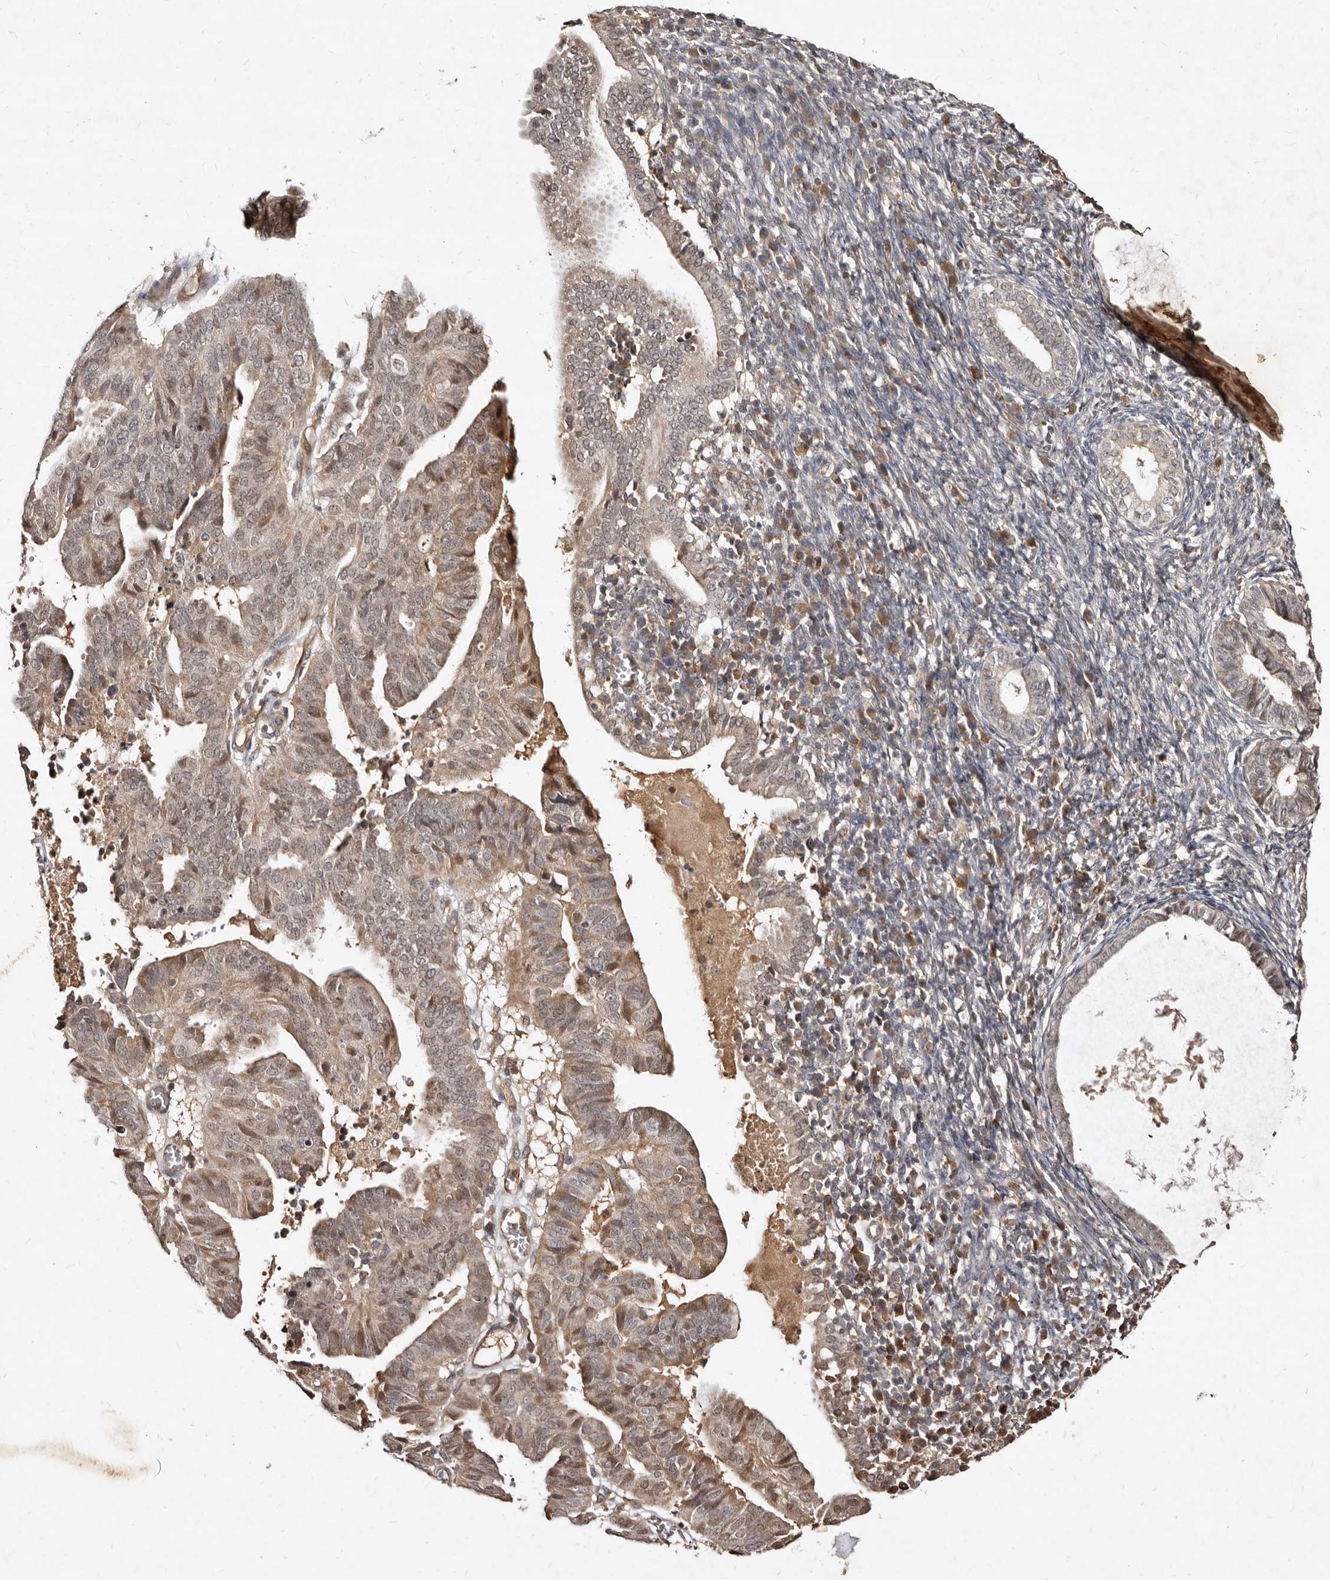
{"staining": {"intensity": "weak", "quantity": "25%-75%", "location": "cytoplasmic/membranous,nuclear"}, "tissue": "endometrial cancer", "cell_type": "Tumor cells", "image_type": "cancer", "snomed": [{"axis": "morphology", "description": "Adenocarcinoma, NOS"}, {"axis": "topography", "description": "Uterus"}], "caption": "Adenocarcinoma (endometrial) stained with DAB (3,3'-diaminobenzidine) immunohistochemistry (IHC) demonstrates low levels of weak cytoplasmic/membranous and nuclear positivity in approximately 25%-75% of tumor cells.", "gene": "LCORL", "patient": {"sex": "female", "age": 77}}